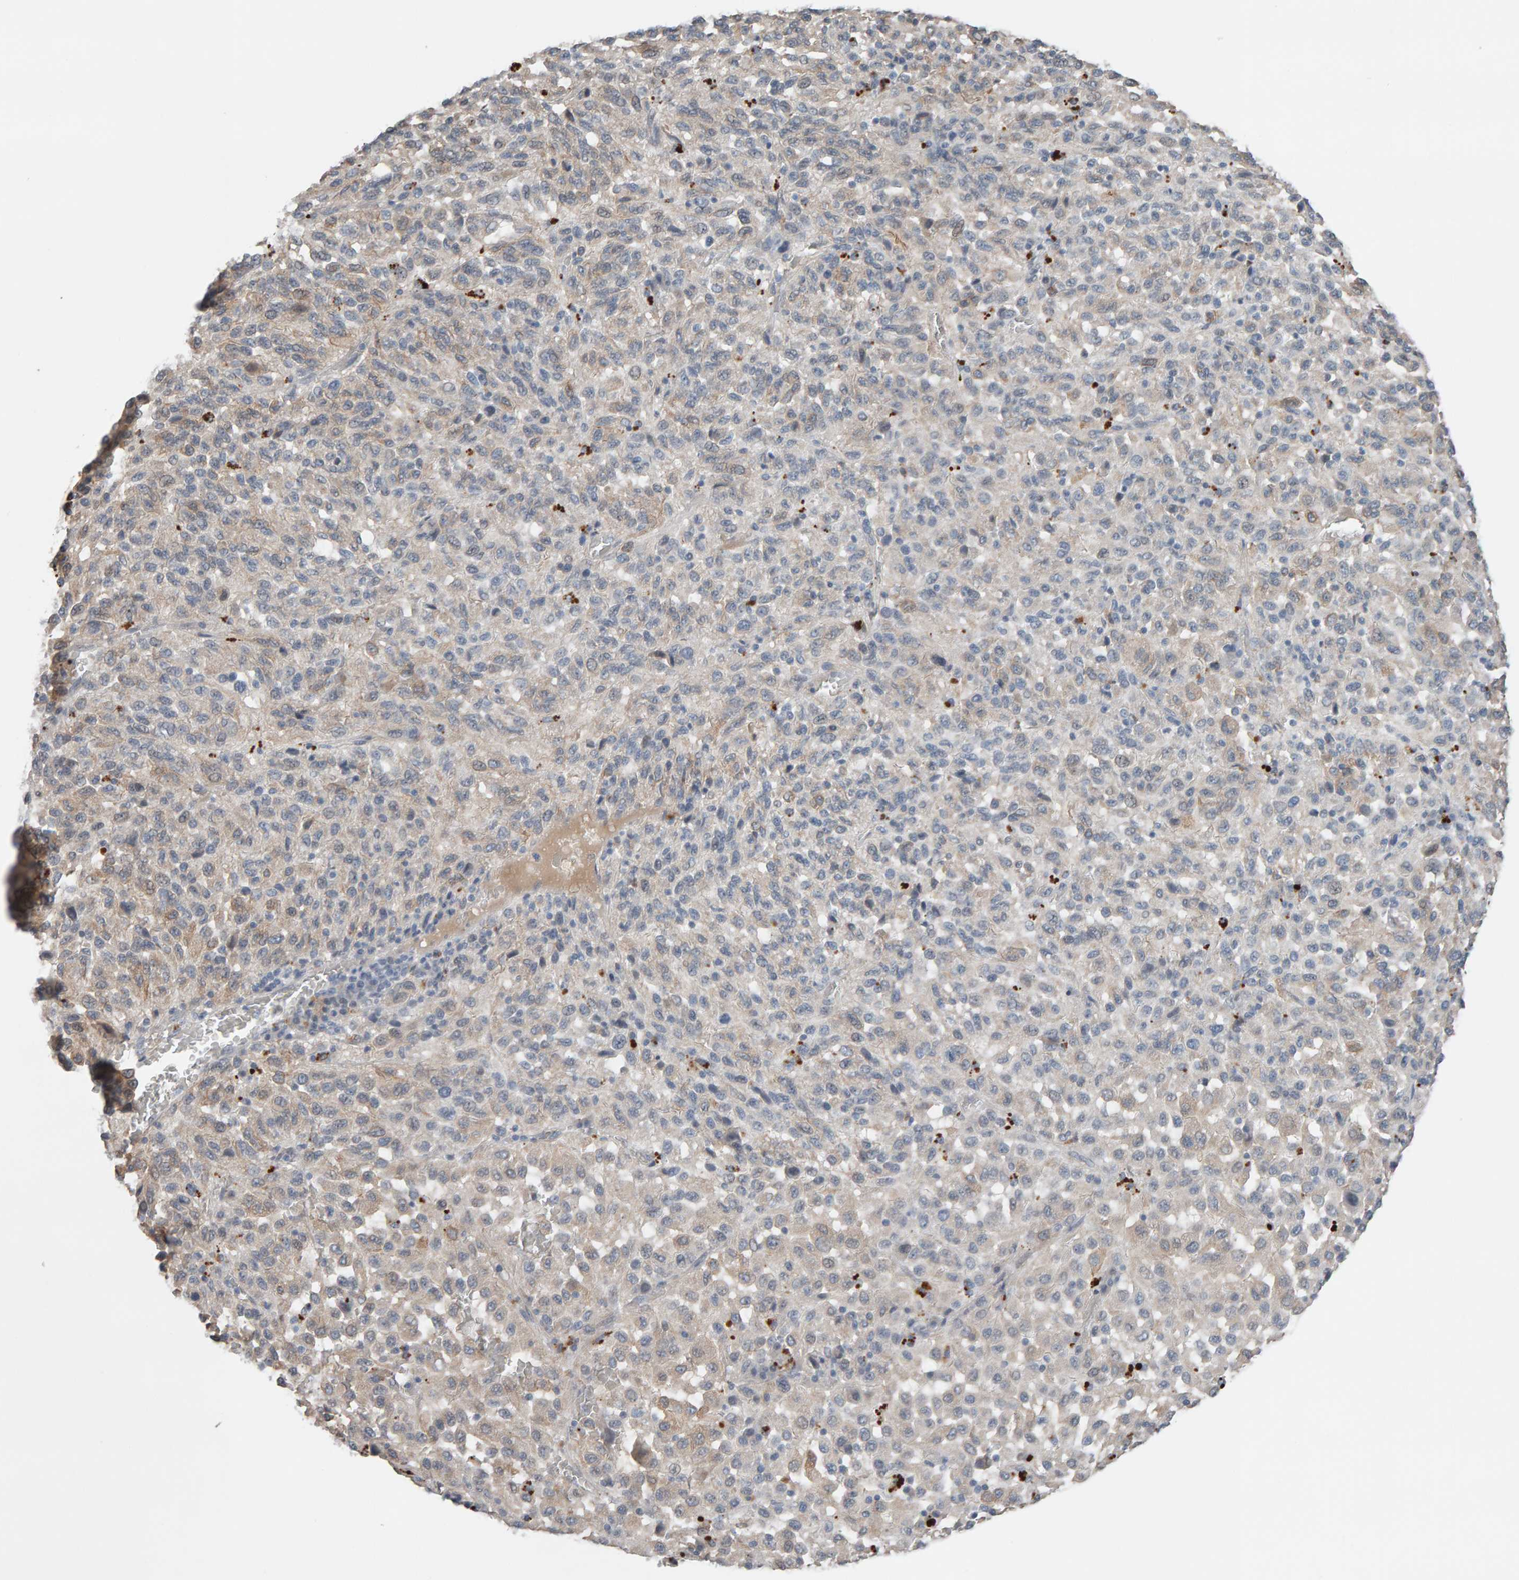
{"staining": {"intensity": "weak", "quantity": "<25%", "location": "cytoplasmic/membranous"}, "tissue": "melanoma", "cell_type": "Tumor cells", "image_type": "cancer", "snomed": [{"axis": "morphology", "description": "Malignant melanoma, Metastatic site"}, {"axis": "topography", "description": "Lung"}], "caption": "A photomicrograph of melanoma stained for a protein displays no brown staining in tumor cells.", "gene": "IPPK", "patient": {"sex": "male", "age": 64}}